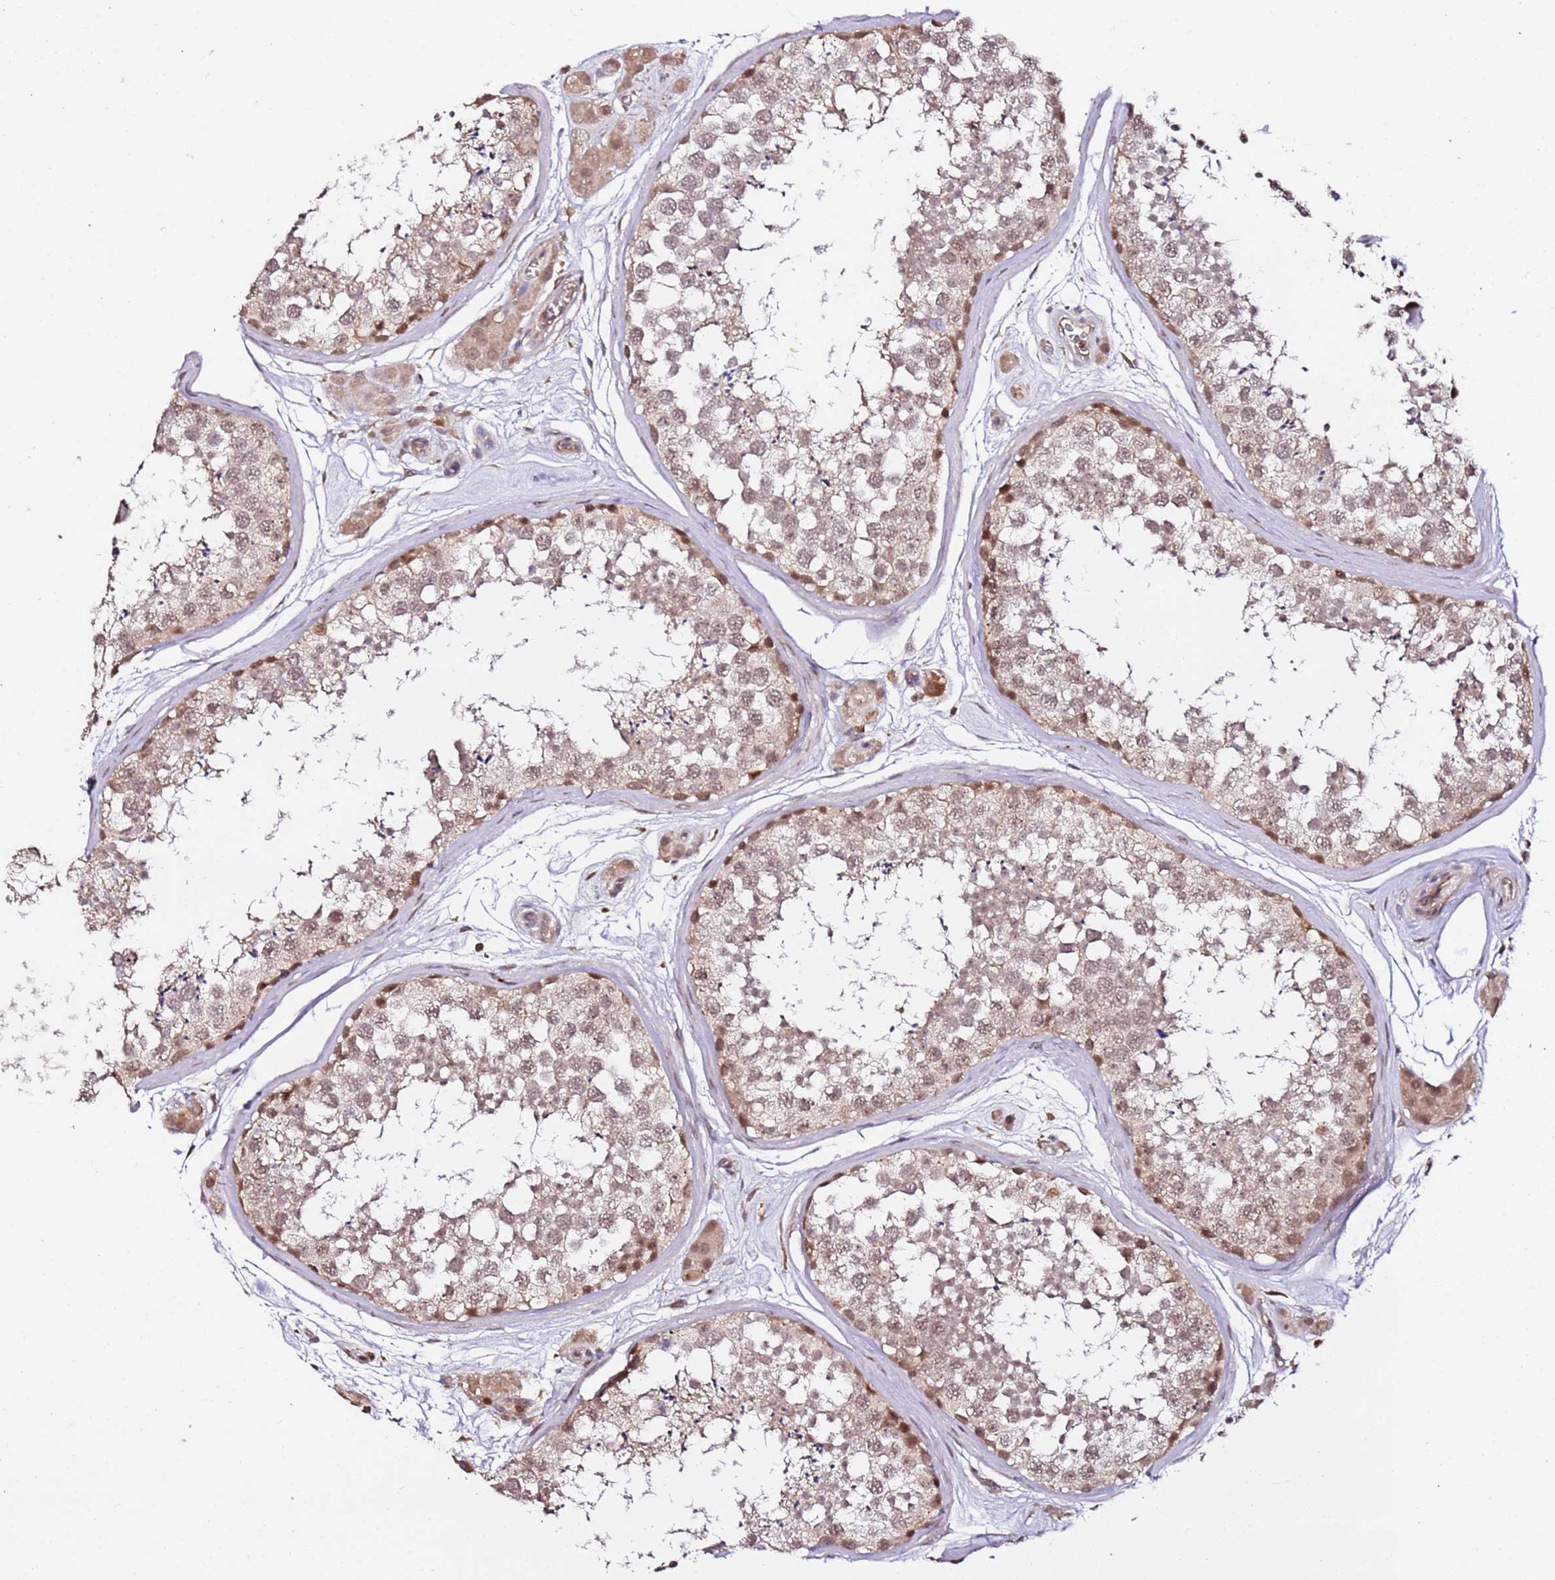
{"staining": {"intensity": "moderate", "quantity": "25%-75%", "location": "nuclear"}, "tissue": "testis", "cell_type": "Cells in seminiferous ducts", "image_type": "normal", "snomed": [{"axis": "morphology", "description": "Normal tissue, NOS"}, {"axis": "topography", "description": "Testis"}], "caption": "Immunohistochemistry (IHC) of normal human testis demonstrates medium levels of moderate nuclear positivity in about 25%-75% of cells in seminiferous ducts. The protein is shown in brown color, while the nuclei are stained blue.", "gene": "OR5V1", "patient": {"sex": "male", "age": 56}}